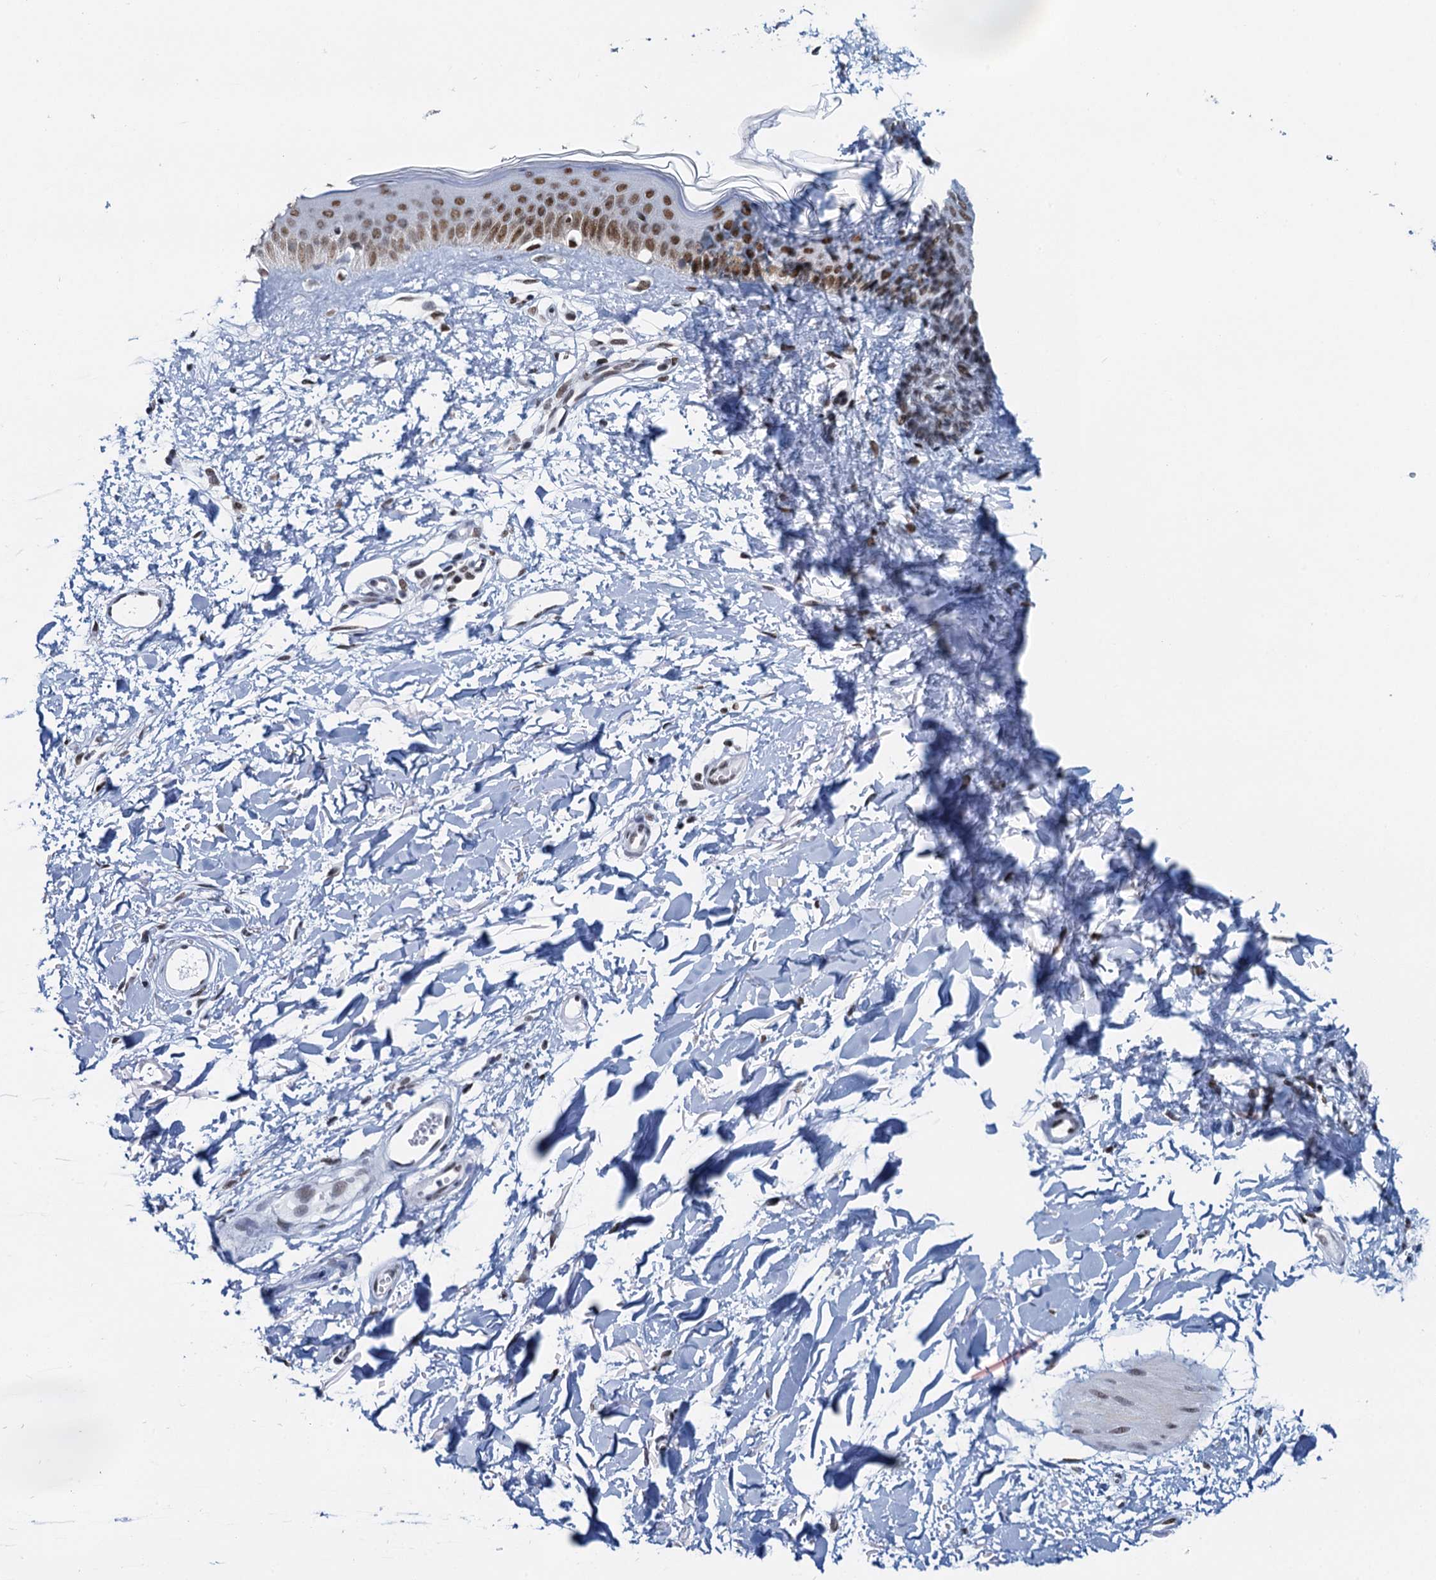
{"staining": {"intensity": "moderate", "quantity": ">75%", "location": "nuclear"}, "tissue": "skin", "cell_type": "Fibroblasts", "image_type": "normal", "snomed": [{"axis": "morphology", "description": "Normal tissue, NOS"}, {"axis": "topography", "description": "Skin"}], "caption": "A brown stain shows moderate nuclear staining of a protein in fibroblasts of unremarkable skin. The protein is stained brown, and the nuclei are stained in blue (DAB IHC with brightfield microscopy, high magnification).", "gene": "HNRNPUL2", "patient": {"sex": "female", "age": 58}}